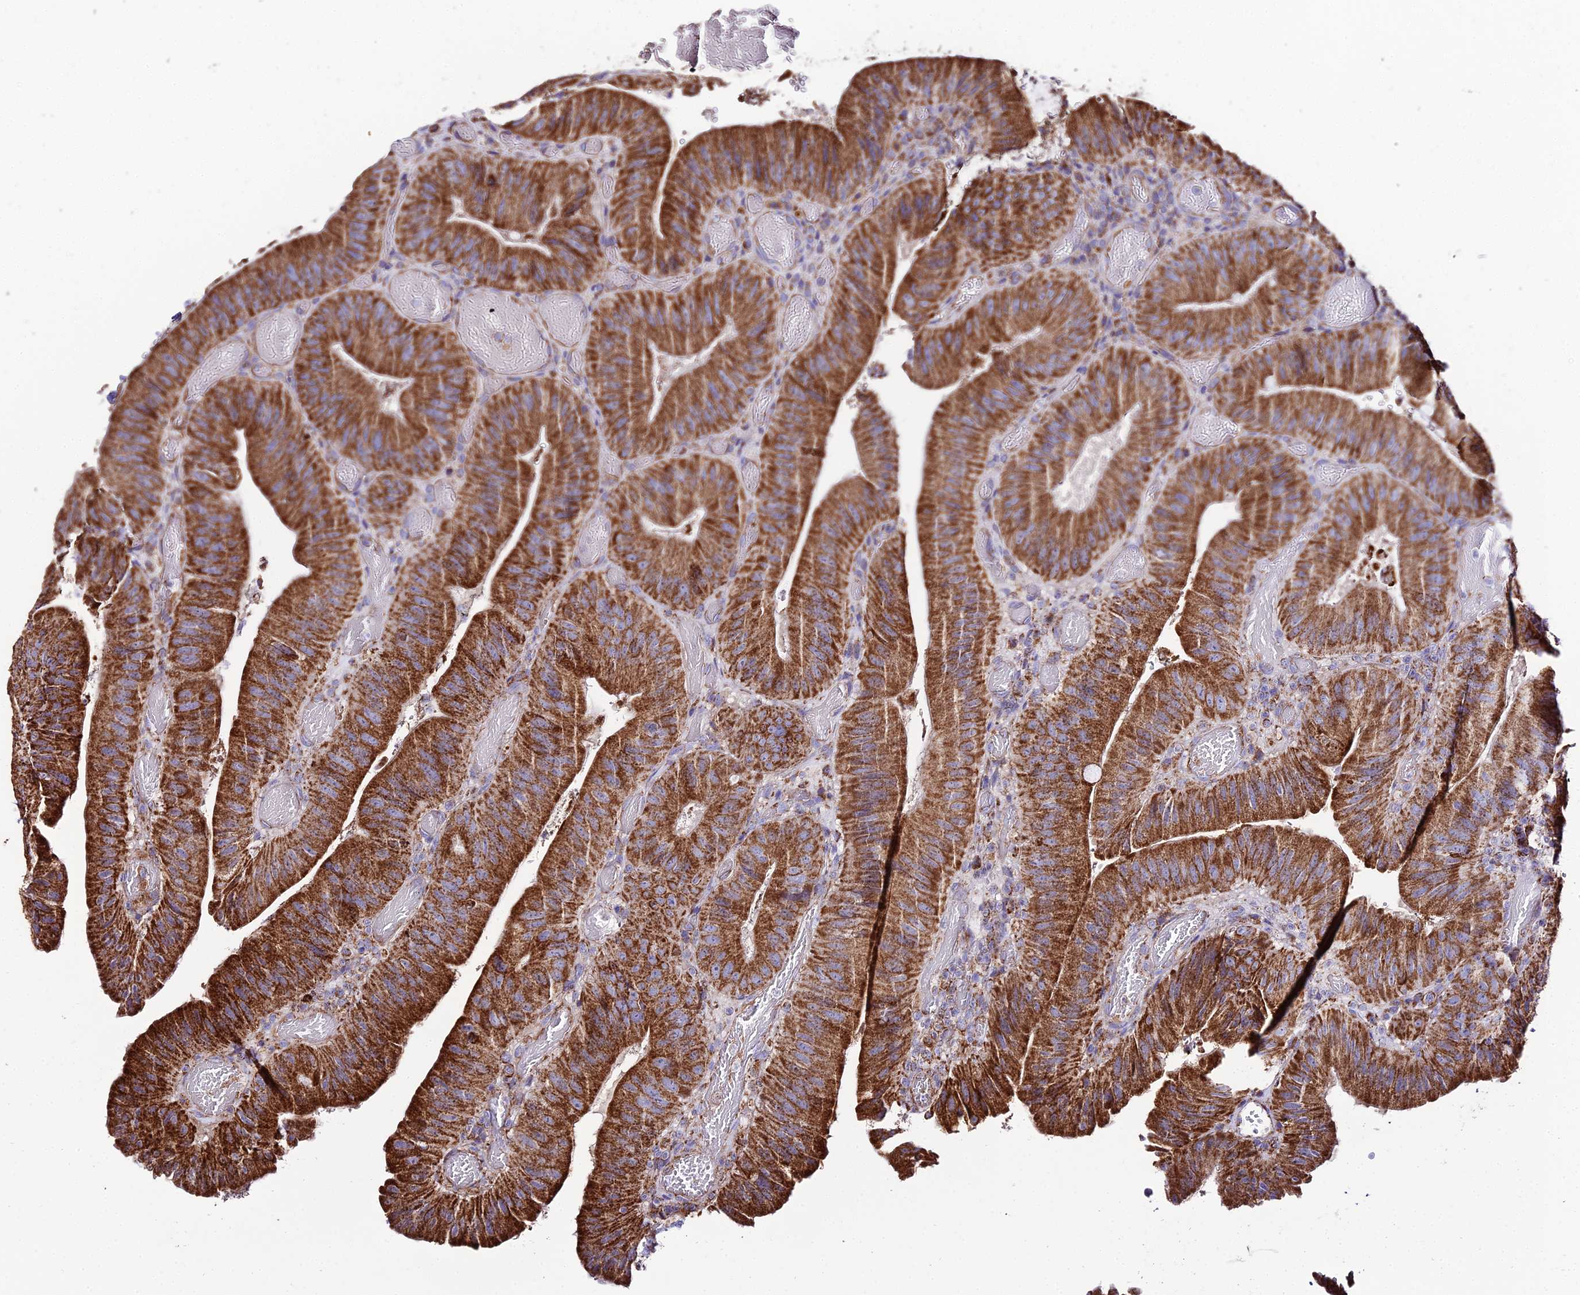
{"staining": {"intensity": "strong", "quantity": ">75%", "location": "cytoplasmic/membranous"}, "tissue": "colorectal cancer", "cell_type": "Tumor cells", "image_type": "cancer", "snomed": [{"axis": "morphology", "description": "Adenocarcinoma, NOS"}, {"axis": "topography", "description": "Colon"}], "caption": "Colorectal adenocarcinoma stained for a protein (brown) displays strong cytoplasmic/membranous positive expression in approximately >75% of tumor cells.", "gene": "OCIAD1", "patient": {"sex": "female", "age": 43}}